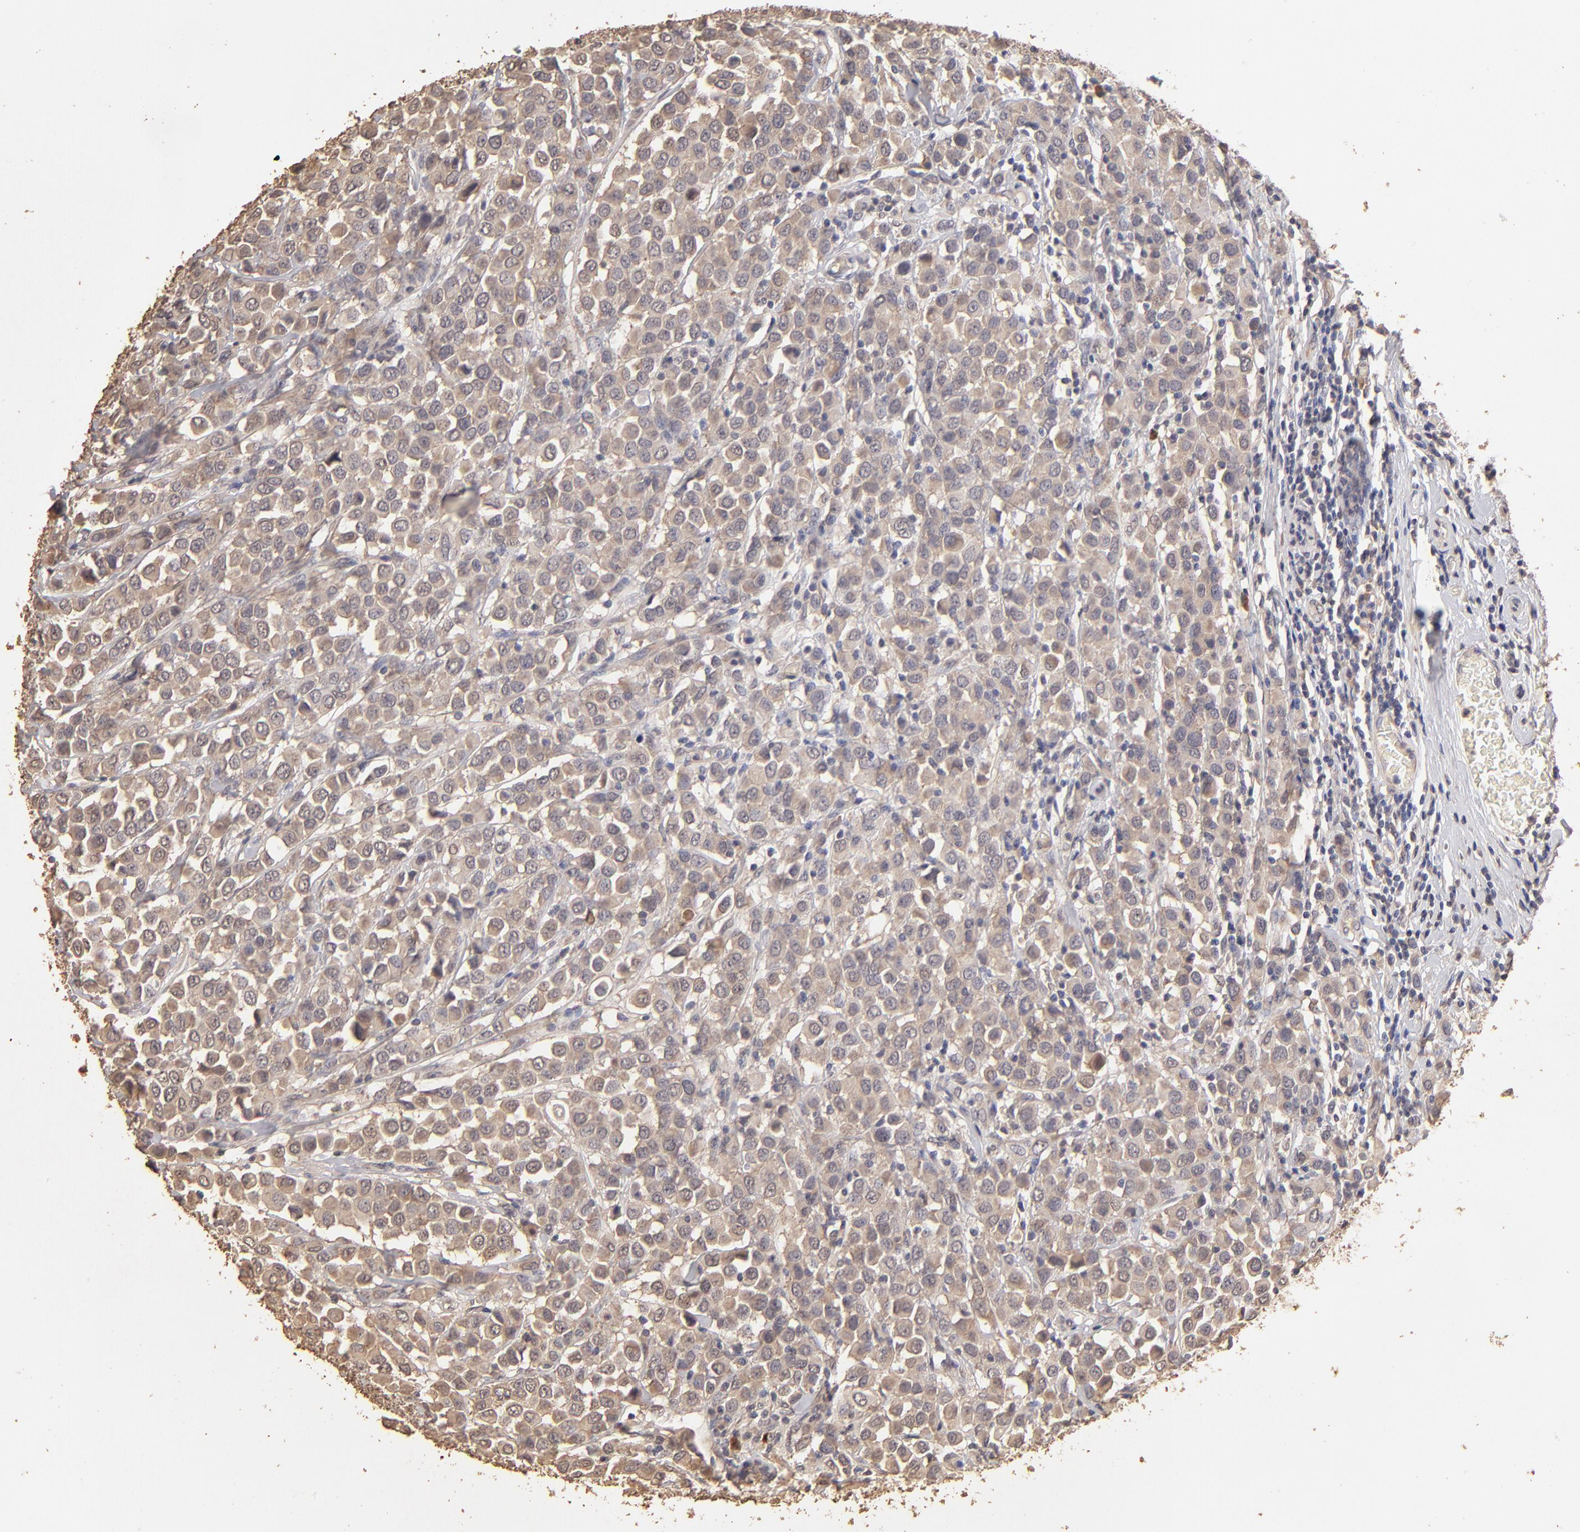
{"staining": {"intensity": "moderate", "quantity": ">75%", "location": "cytoplasmic/membranous"}, "tissue": "breast cancer", "cell_type": "Tumor cells", "image_type": "cancer", "snomed": [{"axis": "morphology", "description": "Duct carcinoma"}, {"axis": "topography", "description": "Breast"}], "caption": "Breast cancer (invasive ductal carcinoma) tissue reveals moderate cytoplasmic/membranous positivity in approximately >75% of tumor cells, visualized by immunohistochemistry. (Stains: DAB in brown, nuclei in blue, Microscopy: brightfield microscopy at high magnification).", "gene": "OPHN1", "patient": {"sex": "female", "age": 61}}